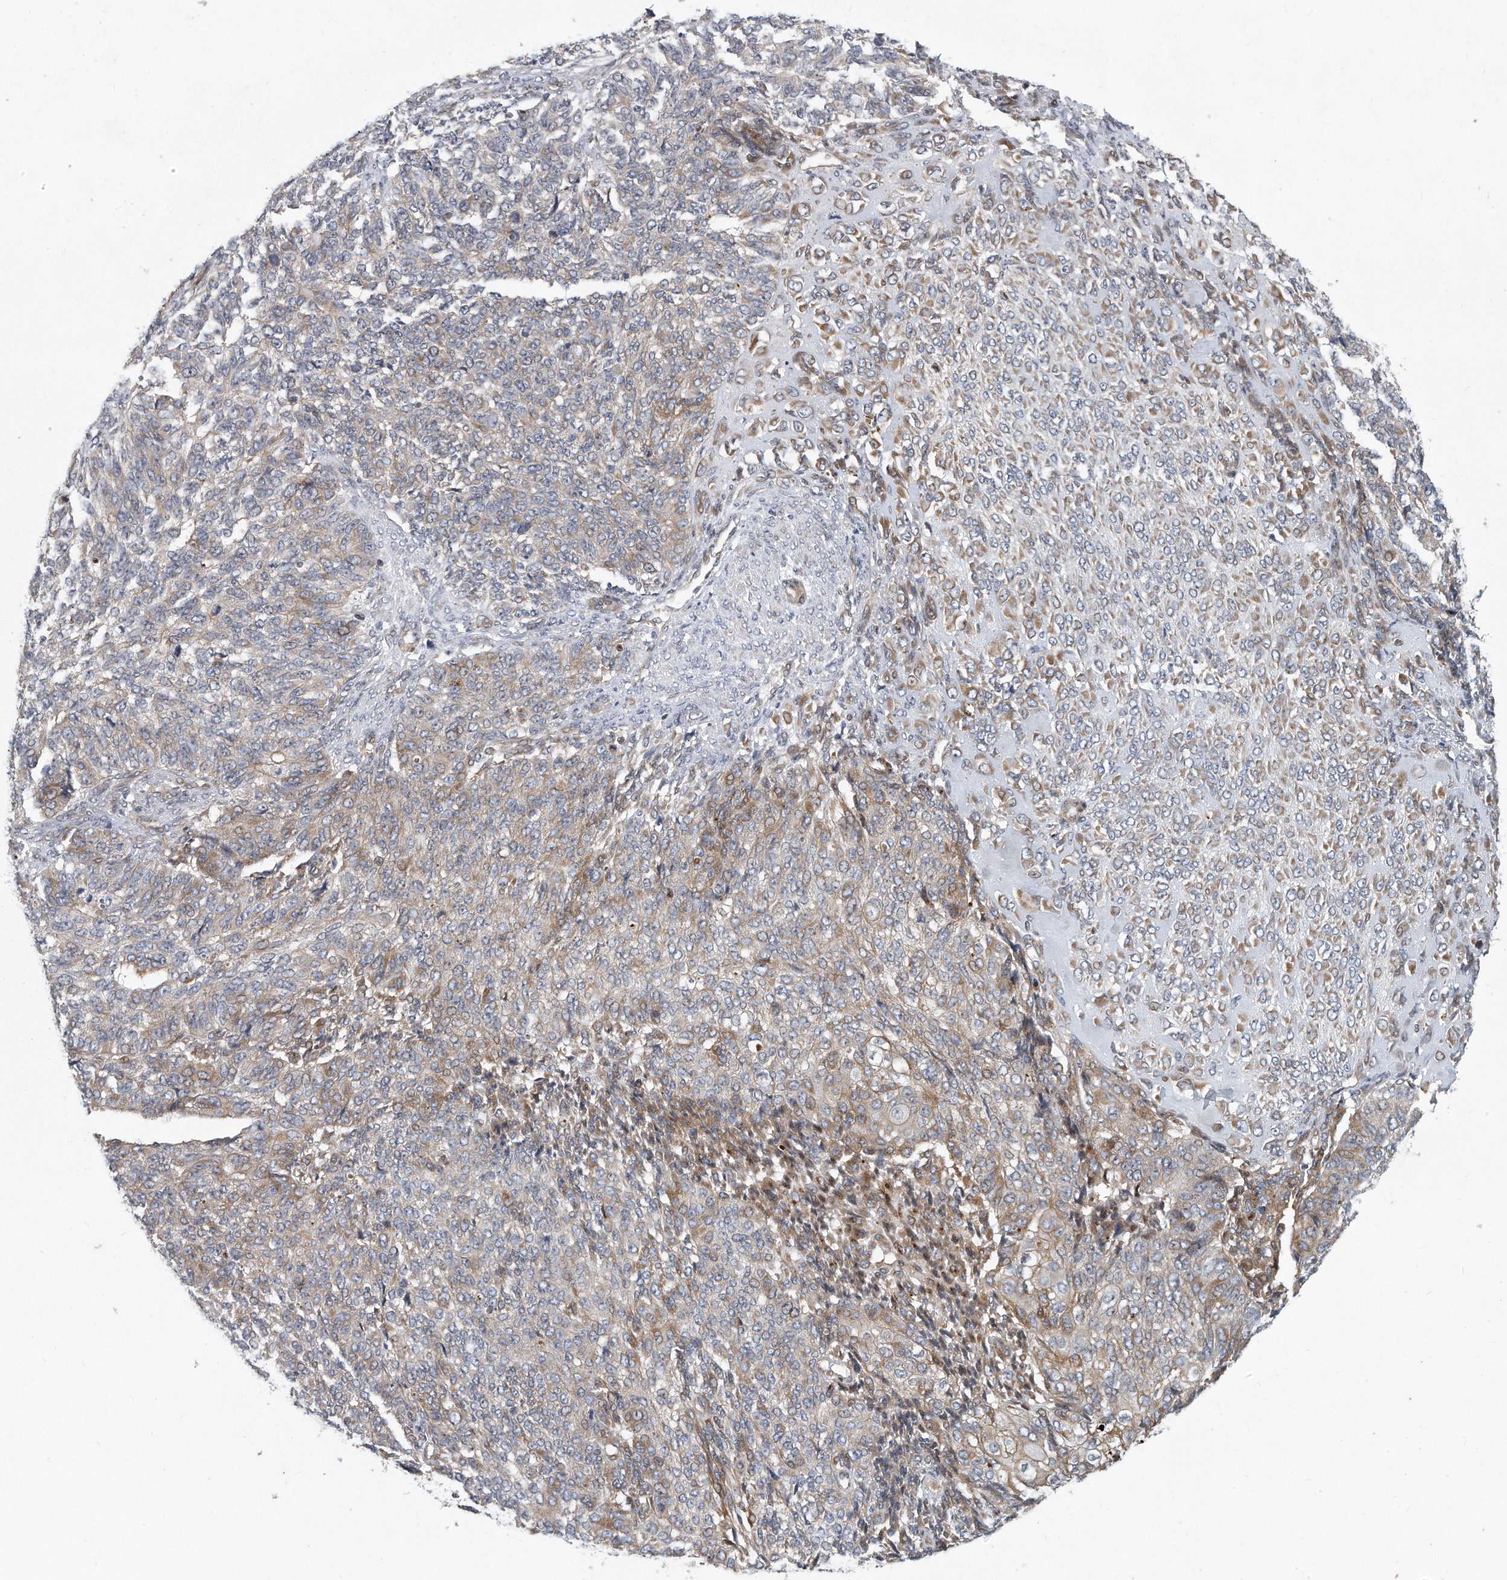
{"staining": {"intensity": "moderate", "quantity": "25%-75%", "location": "cytoplasmic/membranous"}, "tissue": "endometrial cancer", "cell_type": "Tumor cells", "image_type": "cancer", "snomed": [{"axis": "morphology", "description": "Adenocarcinoma, NOS"}, {"axis": "topography", "description": "Endometrium"}], "caption": "Human endometrial adenocarcinoma stained with a protein marker displays moderate staining in tumor cells.", "gene": "PCDH8", "patient": {"sex": "female", "age": 32}}